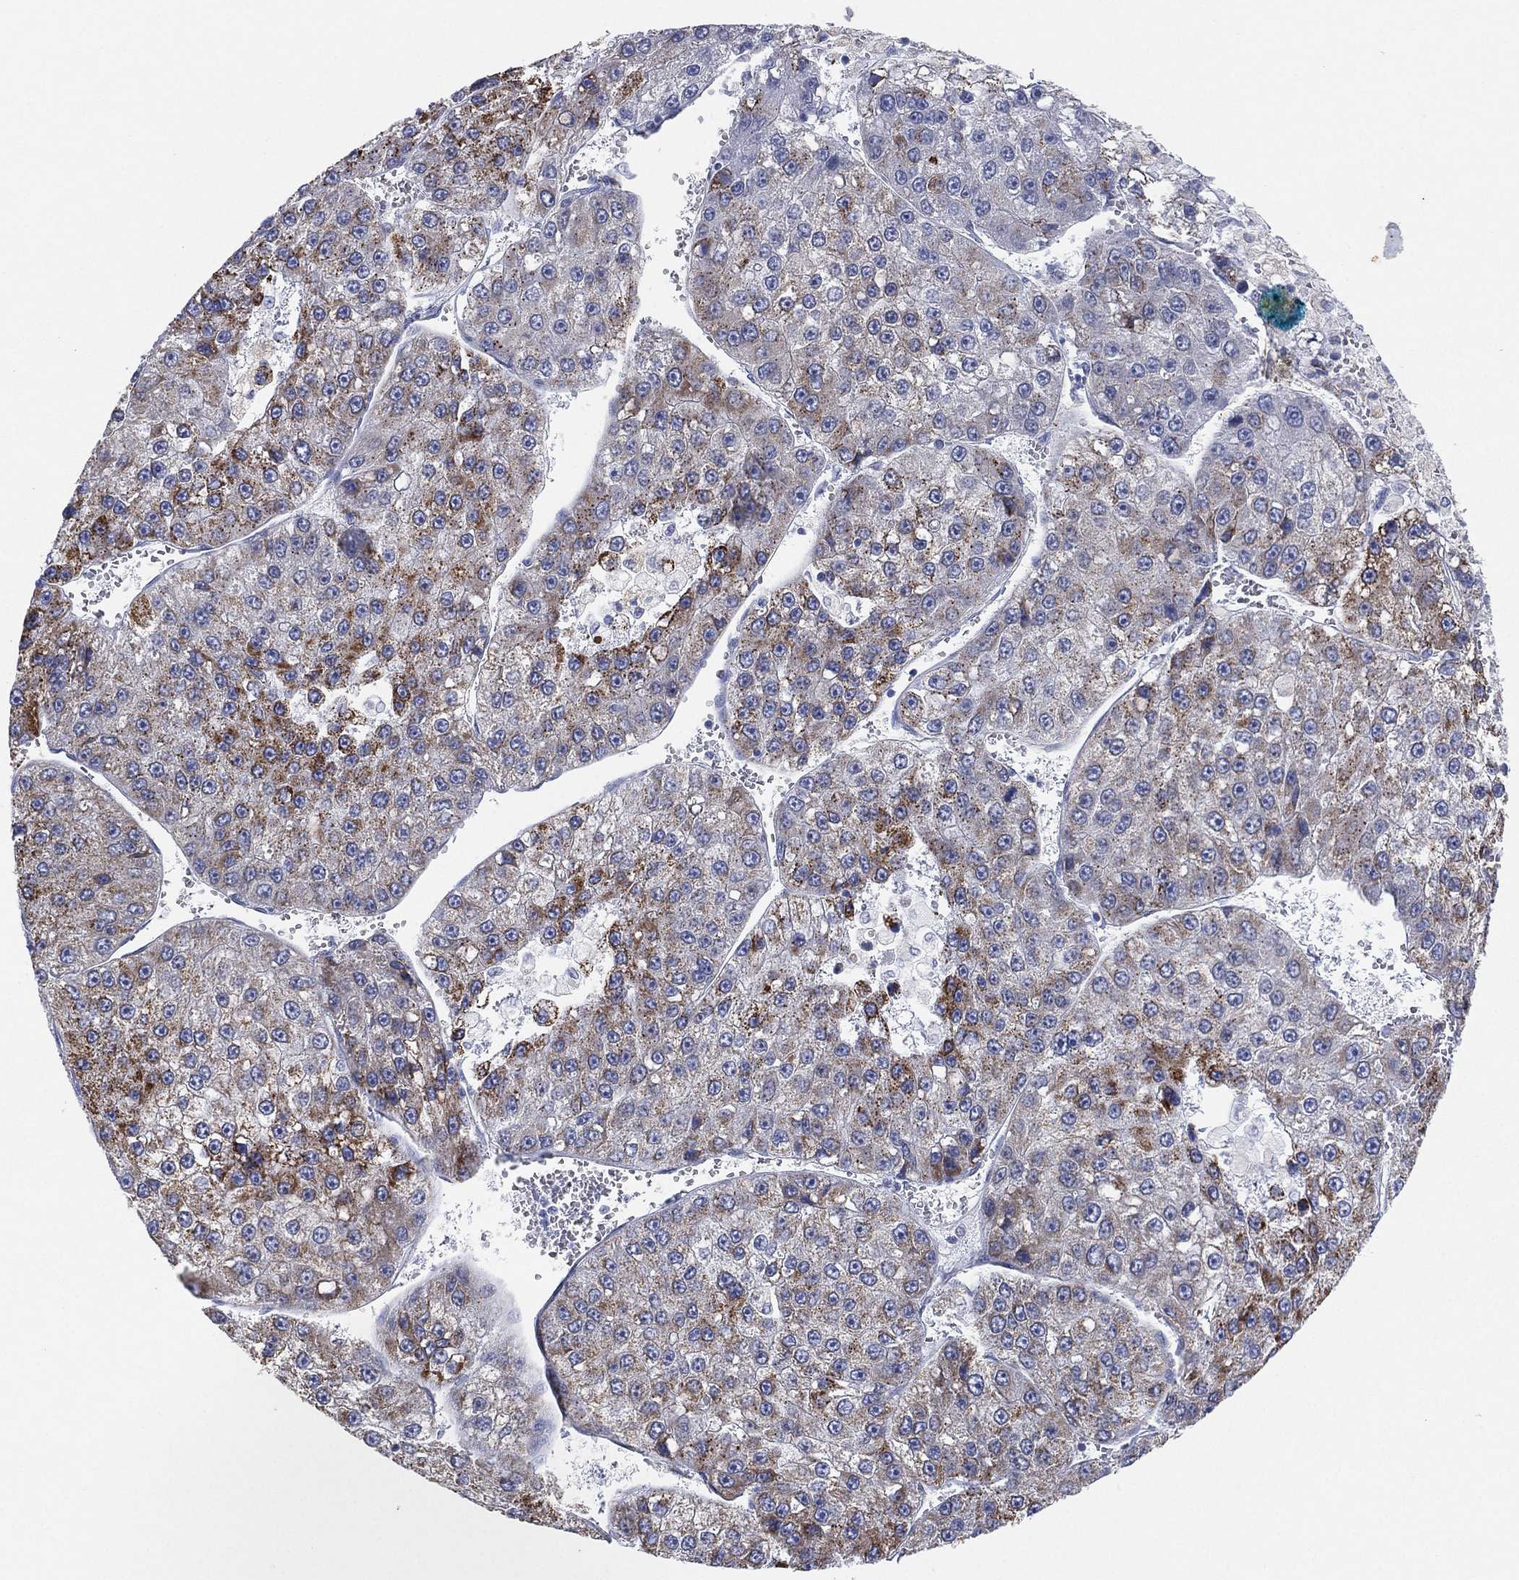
{"staining": {"intensity": "moderate", "quantity": "<25%", "location": "cytoplasmic/membranous"}, "tissue": "liver cancer", "cell_type": "Tumor cells", "image_type": "cancer", "snomed": [{"axis": "morphology", "description": "Carcinoma, Hepatocellular, NOS"}, {"axis": "topography", "description": "Liver"}], "caption": "Tumor cells show low levels of moderate cytoplasmic/membranous expression in approximately <25% of cells in human liver cancer. Using DAB (3,3'-diaminobenzidine) (brown) and hematoxylin (blue) stains, captured at high magnification using brightfield microscopy.", "gene": "INA", "patient": {"sex": "female", "age": 73}}